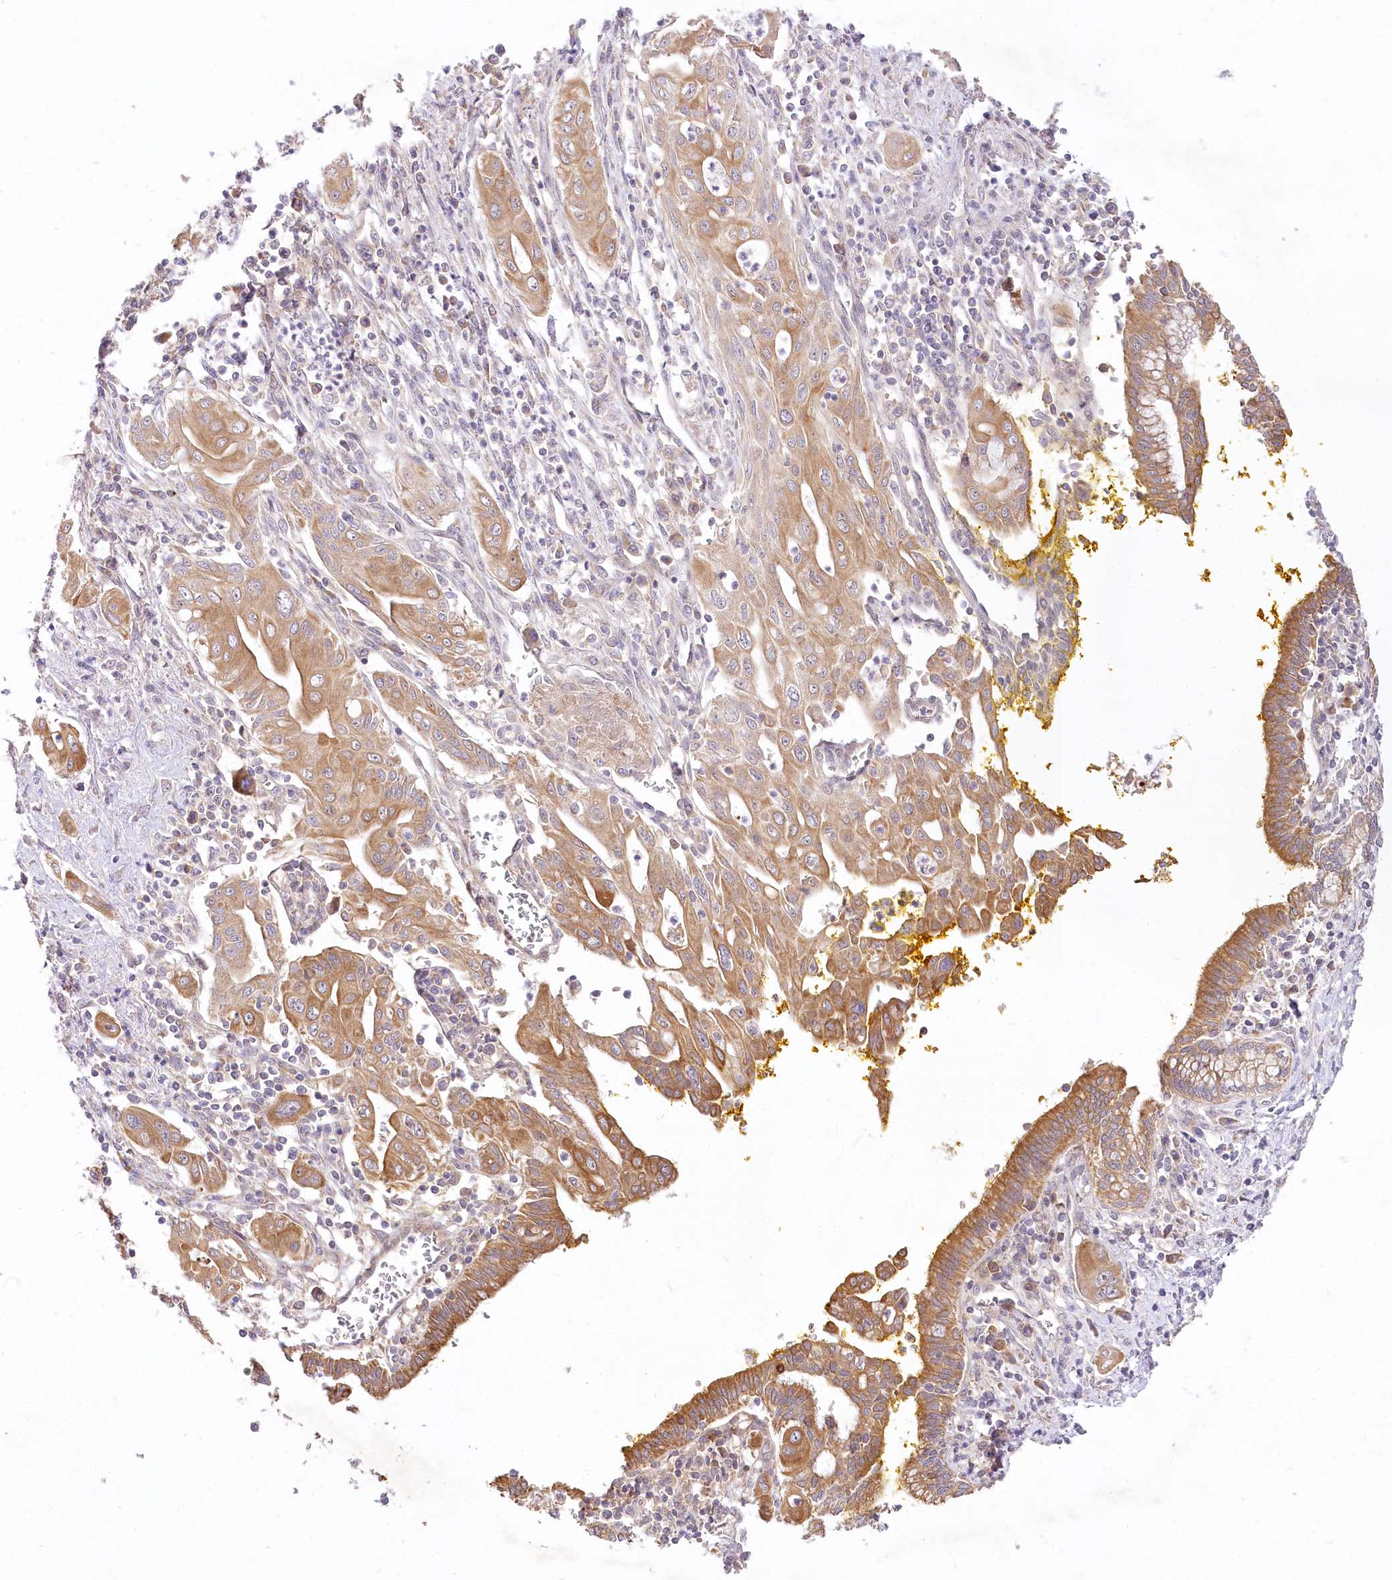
{"staining": {"intensity": "moderate", "quantity": ">75%", "location": "cytoplasmic/membranous"}, "tissue": "pancreatic cancer", "cell_type": "Tumor cells", "image_type": "cancer", "snomed": [{"axis": "morphology", "description": "Adenocarcinoma, NOS"}, {"axis": "topography", "description": "Pancreas"}], "caption": "This is a photomicrograph of immunohistochemistry staining of pancreatic adenocarcinoma, which shows moderate staining in the cytoplasmic/membranous of tumor cells.", "gene": "PYROXD1", "patient": {"sex": "male", "age": 58}}